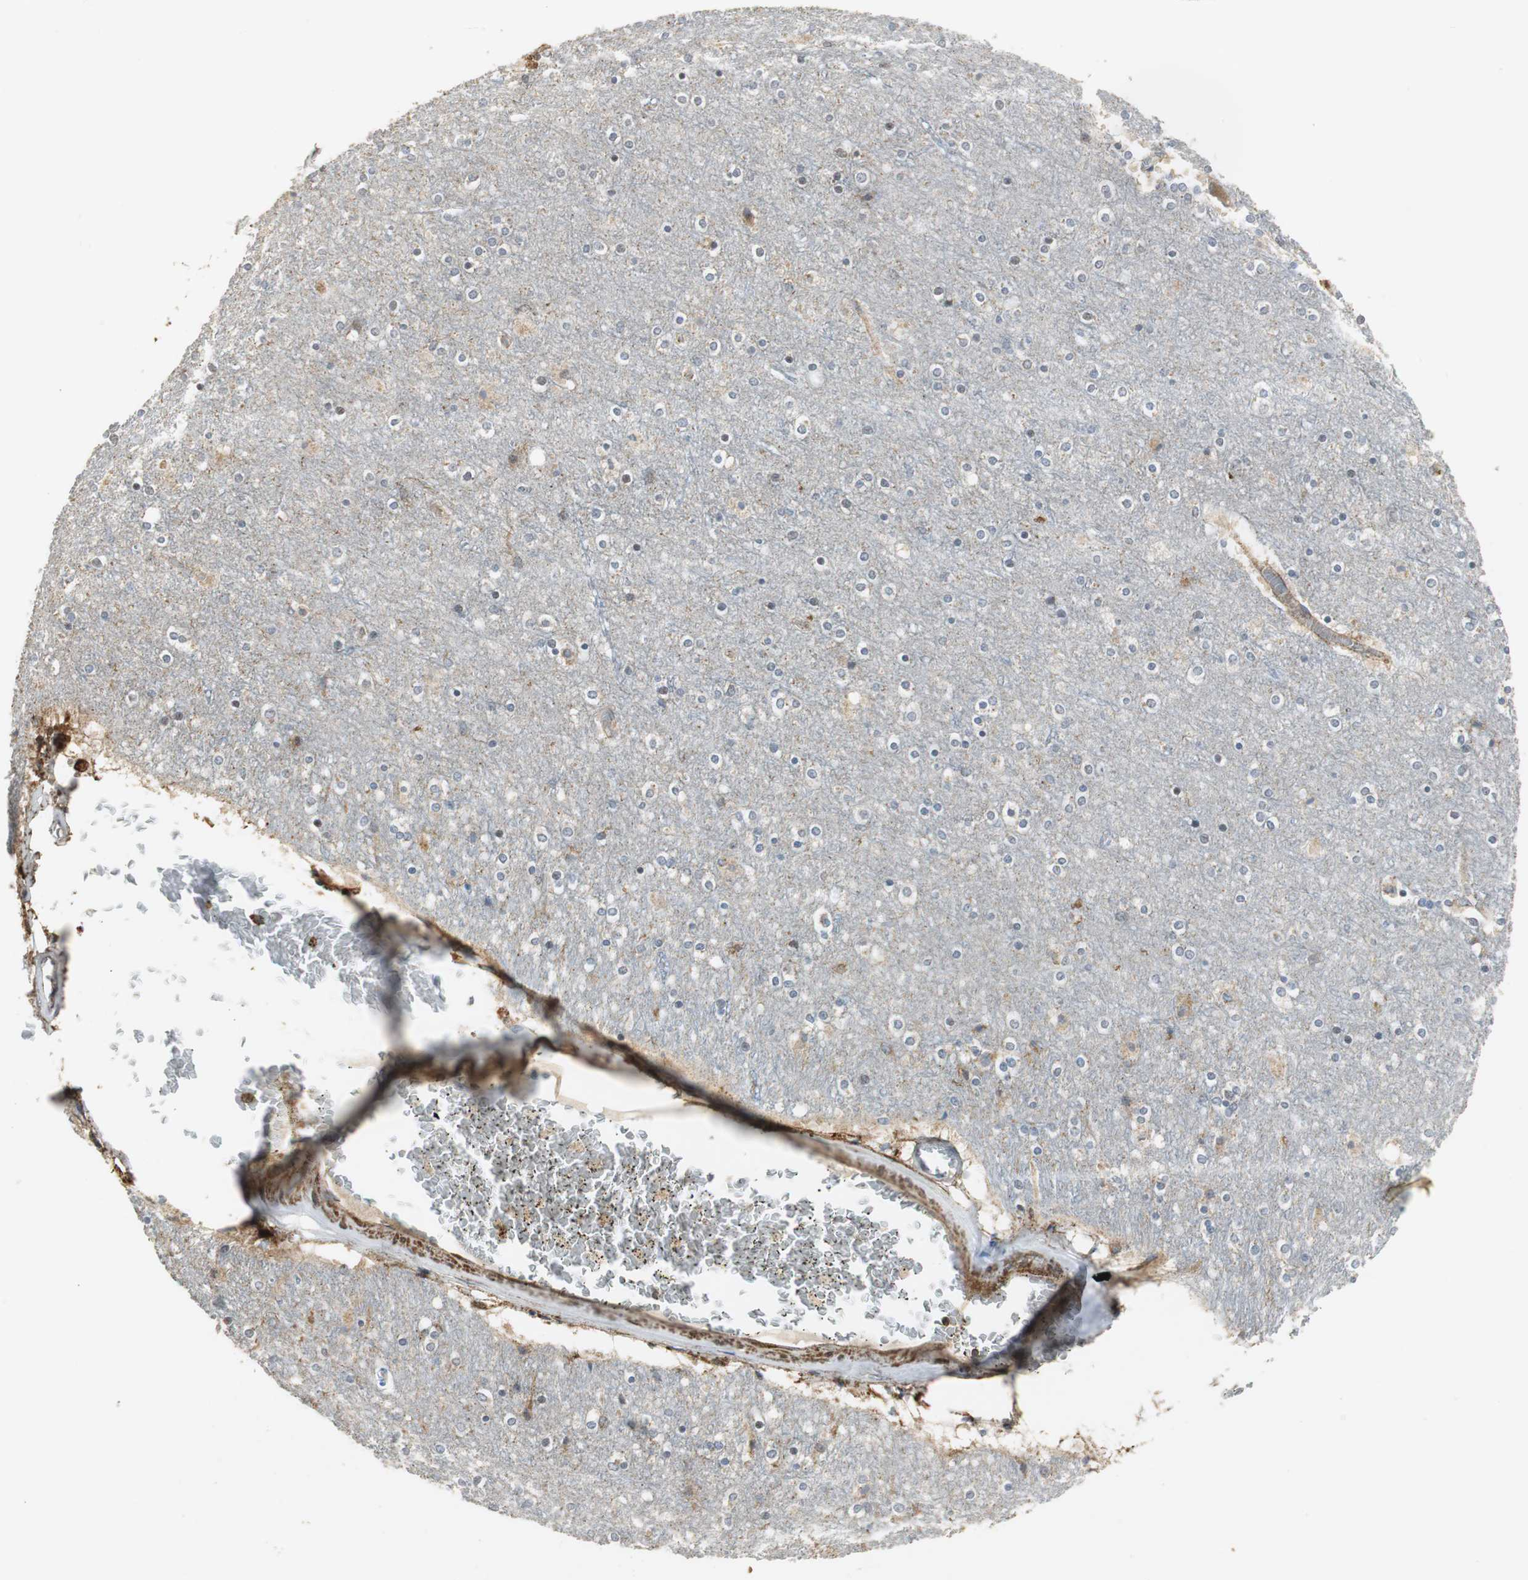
{"staining": {"intensity": "moderate", "quantity": "25%-75%", "location": "cytoplasmic/membranous"}, "tissue": "cerebral cortex", "cell_type": "Endothelial cells", "image_type": "normal", "snomed": [{"axis": "morphology", "description": "Normal tissue, NOS"}, {"axis": "topography", "description": "Cerebral cortex"}], "caption": "The image exhibits immunohistochemical staining of benign cerebral cortex. There is moderate cytoplasmic/membranous expression is present in approximately 25%-75% of endothelial cells.", "gene": "DNAJB4", "patient": {"sex": "female", "age": 54}}